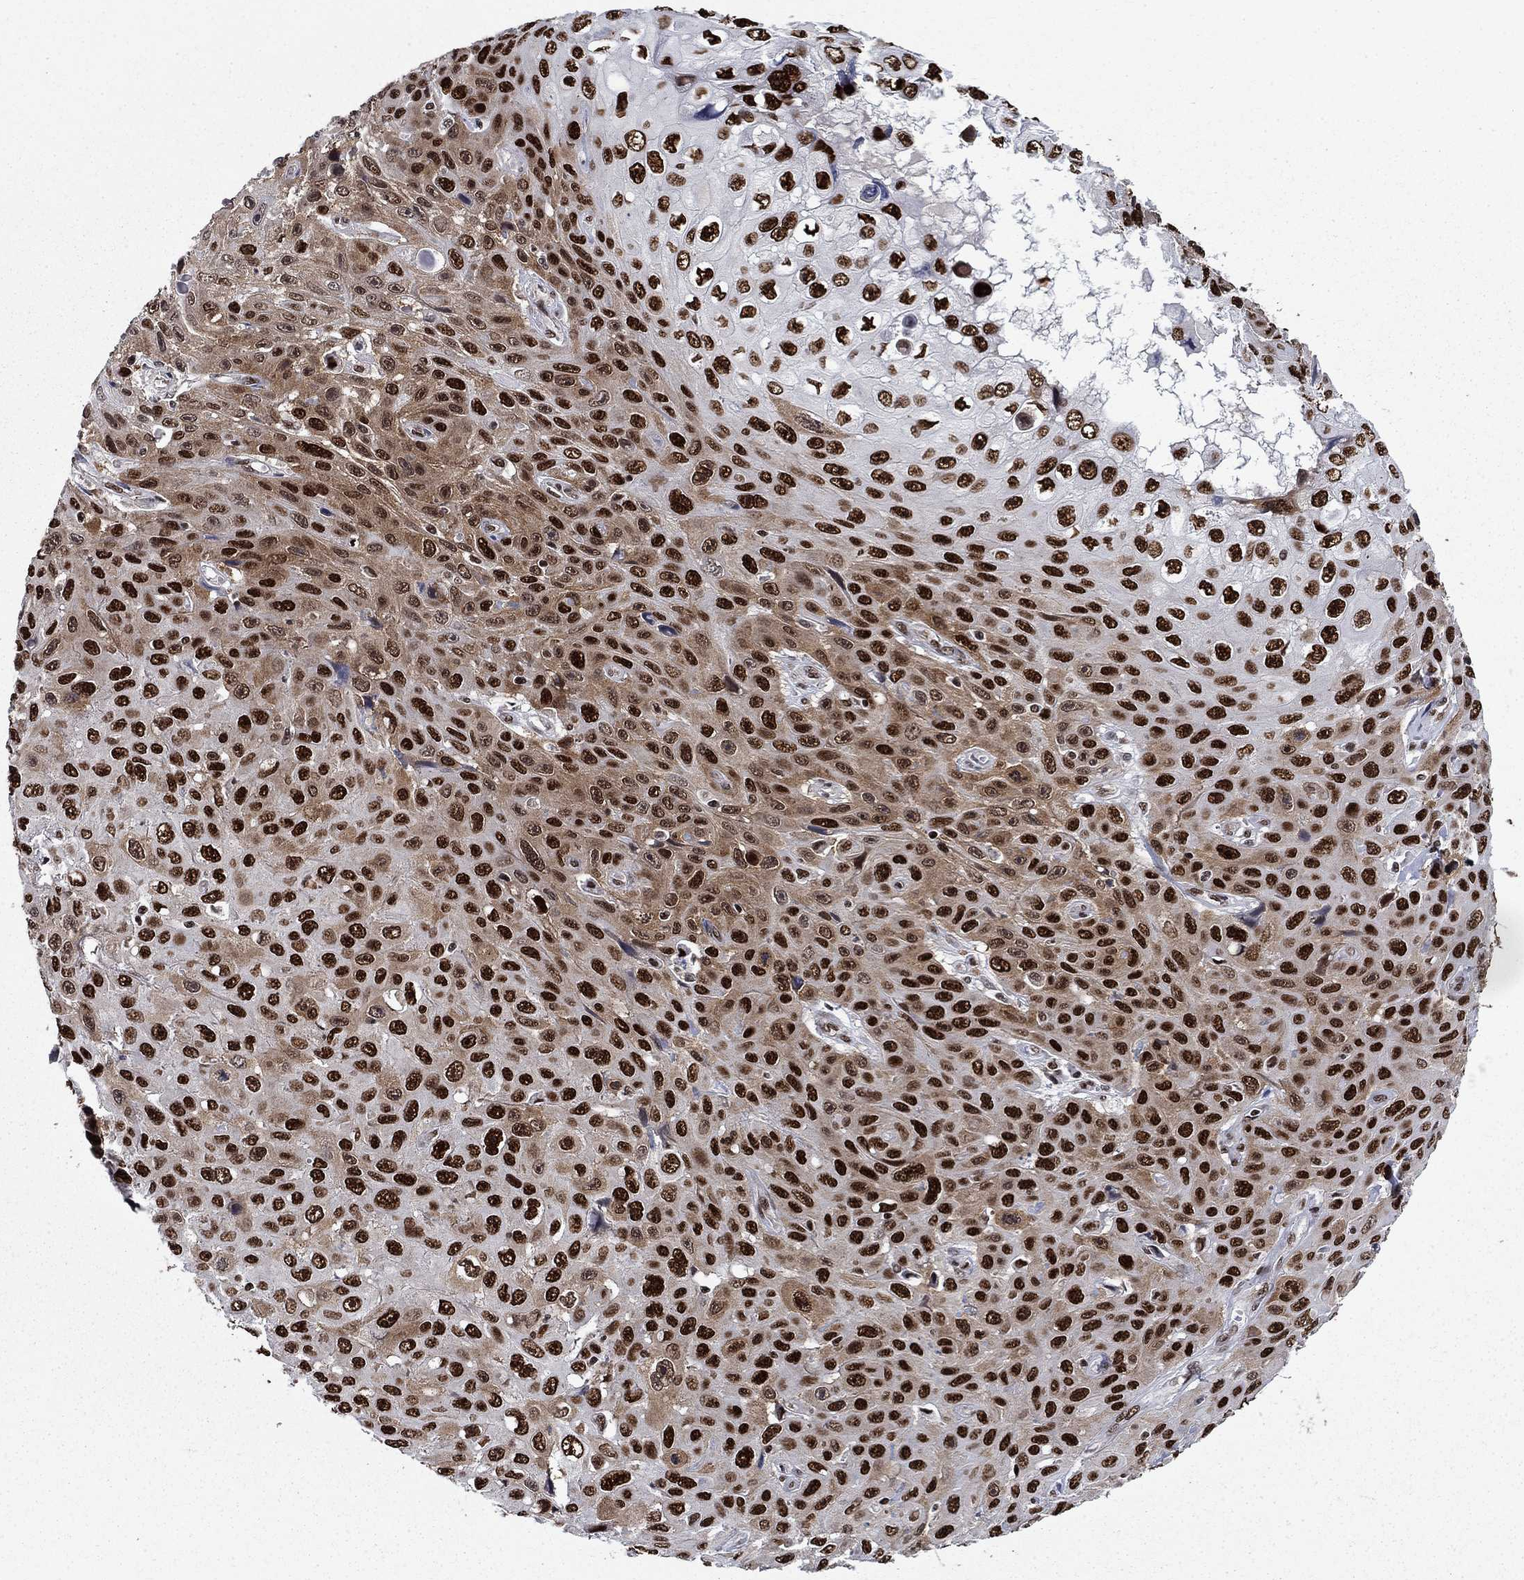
{"staining": {"intensity": "strong", "quantity": ">75%", "location": "nuclear"}, "tissue": "skin cancer", "cell_type": "Tumor cells", "image_type": "cancer", "snomed": [{"axis": "morphology", "description": "Squamous cell carcinoma, NOS"}, {"axis": "topography", "description": "Skin"}], "caption": "Immunohistochemistry (IHC) (DAB (3,3'-diaminobenzidine)) staining of human squamous cell carcinoma (skin) reveals strong nuclear protein positivity in approximately >75% of tumor cells.", "gene": "RPRD1B", "patient": {"sex": "male", "age": 82}}